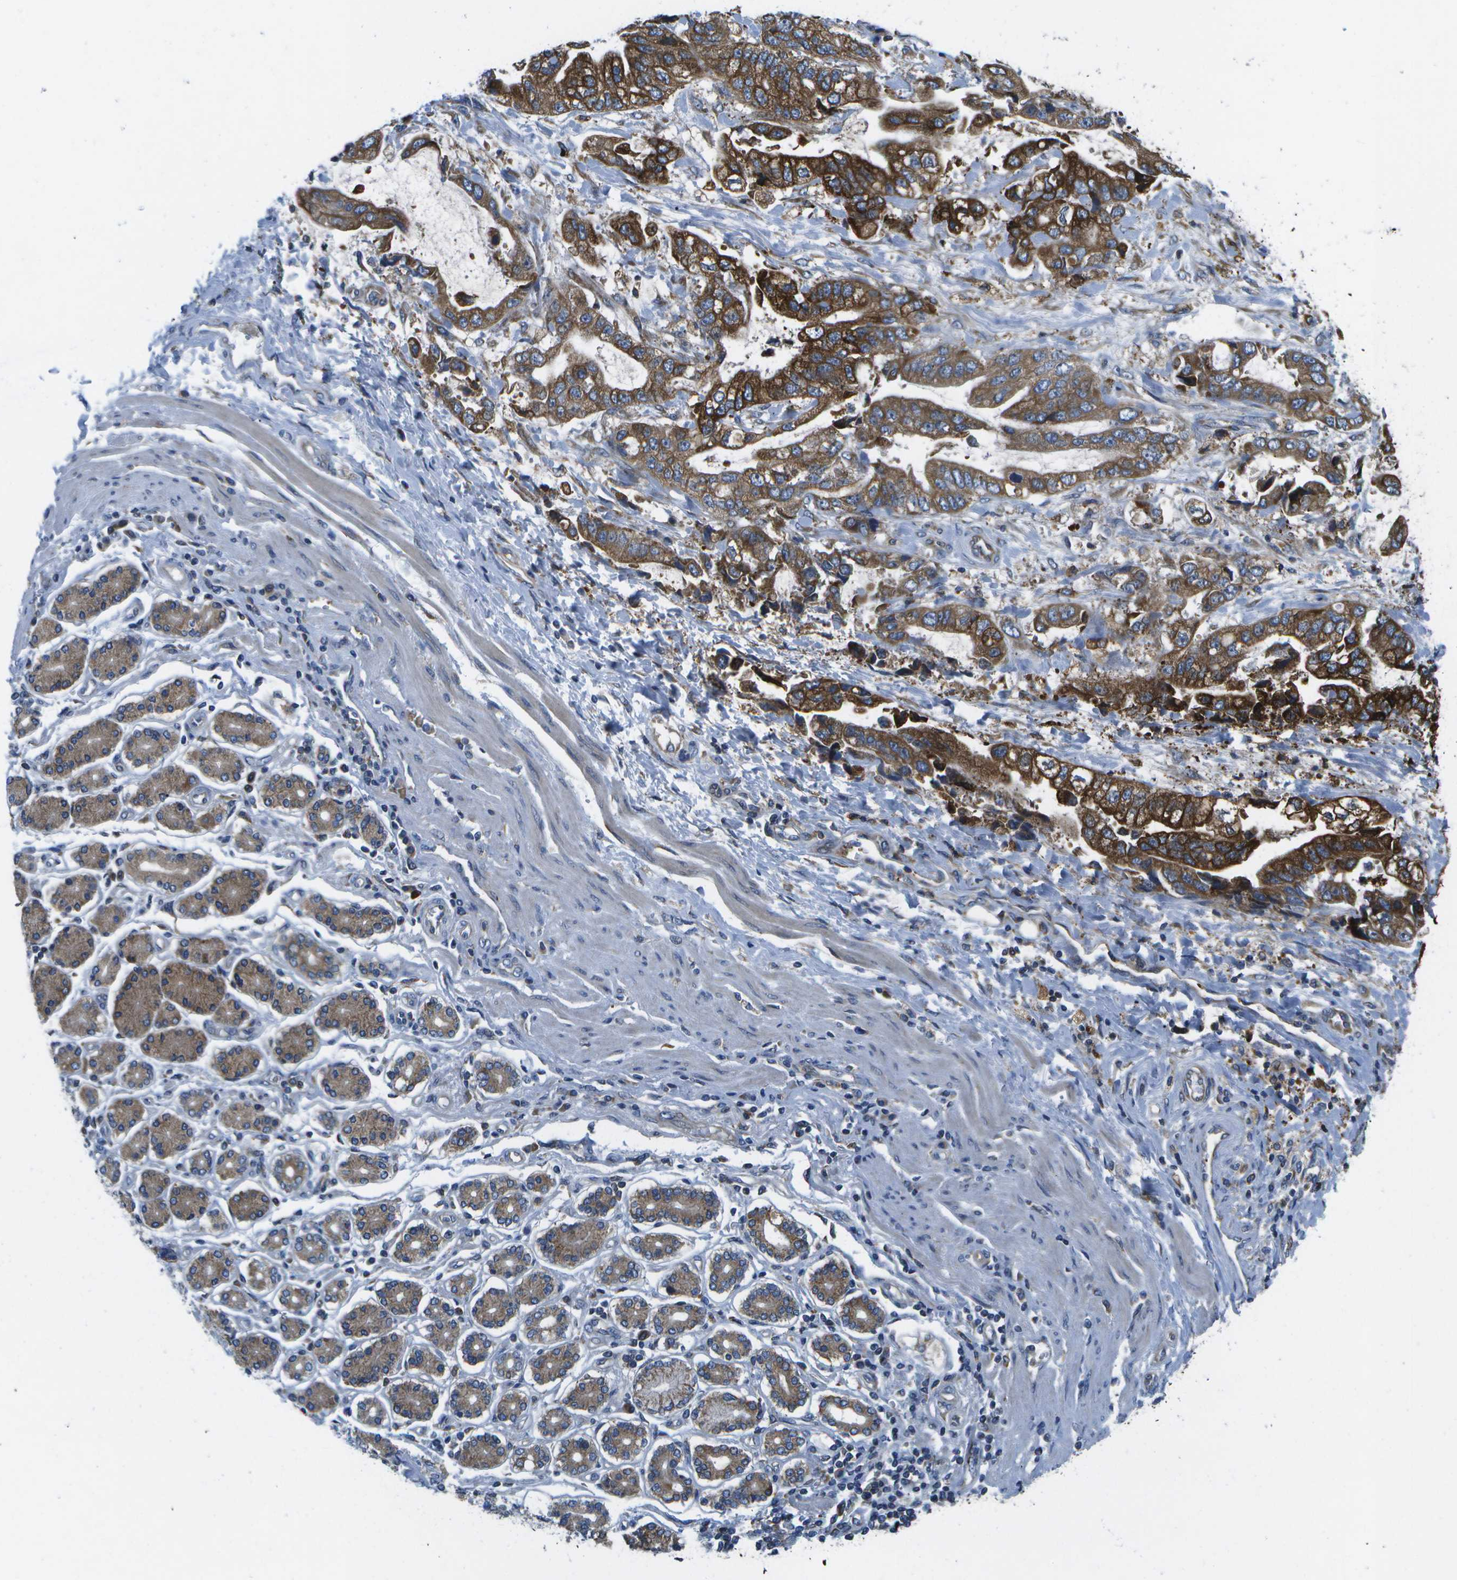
{"staining": {"intensity": "strong", "quantity": ">75%", "location": "cytoplasmic/membranous"}, "tissue": "stomach cancer", "cell_type": "Tumor cells", "image_type": "cancer", "snomed": [{"axis": "morphology", "description": "Normal tissue, NOS"}, {"axis": "morphology", "description": "Adenocarcinoma, NOS"}, {"axis": "topography", "description": "Stomach"}], "caption": "IHC of stomach cancer demonstrates high levels of strong cytoplasmic/membranous positivity in approximately >75% of tumor cells. (DAB (3,3'-diaminobenzidine) IHC, brown staining for protein, blue staining for nuclei).", "gene": "GDF5", "patient": {"sex": "male", "age": 62}}